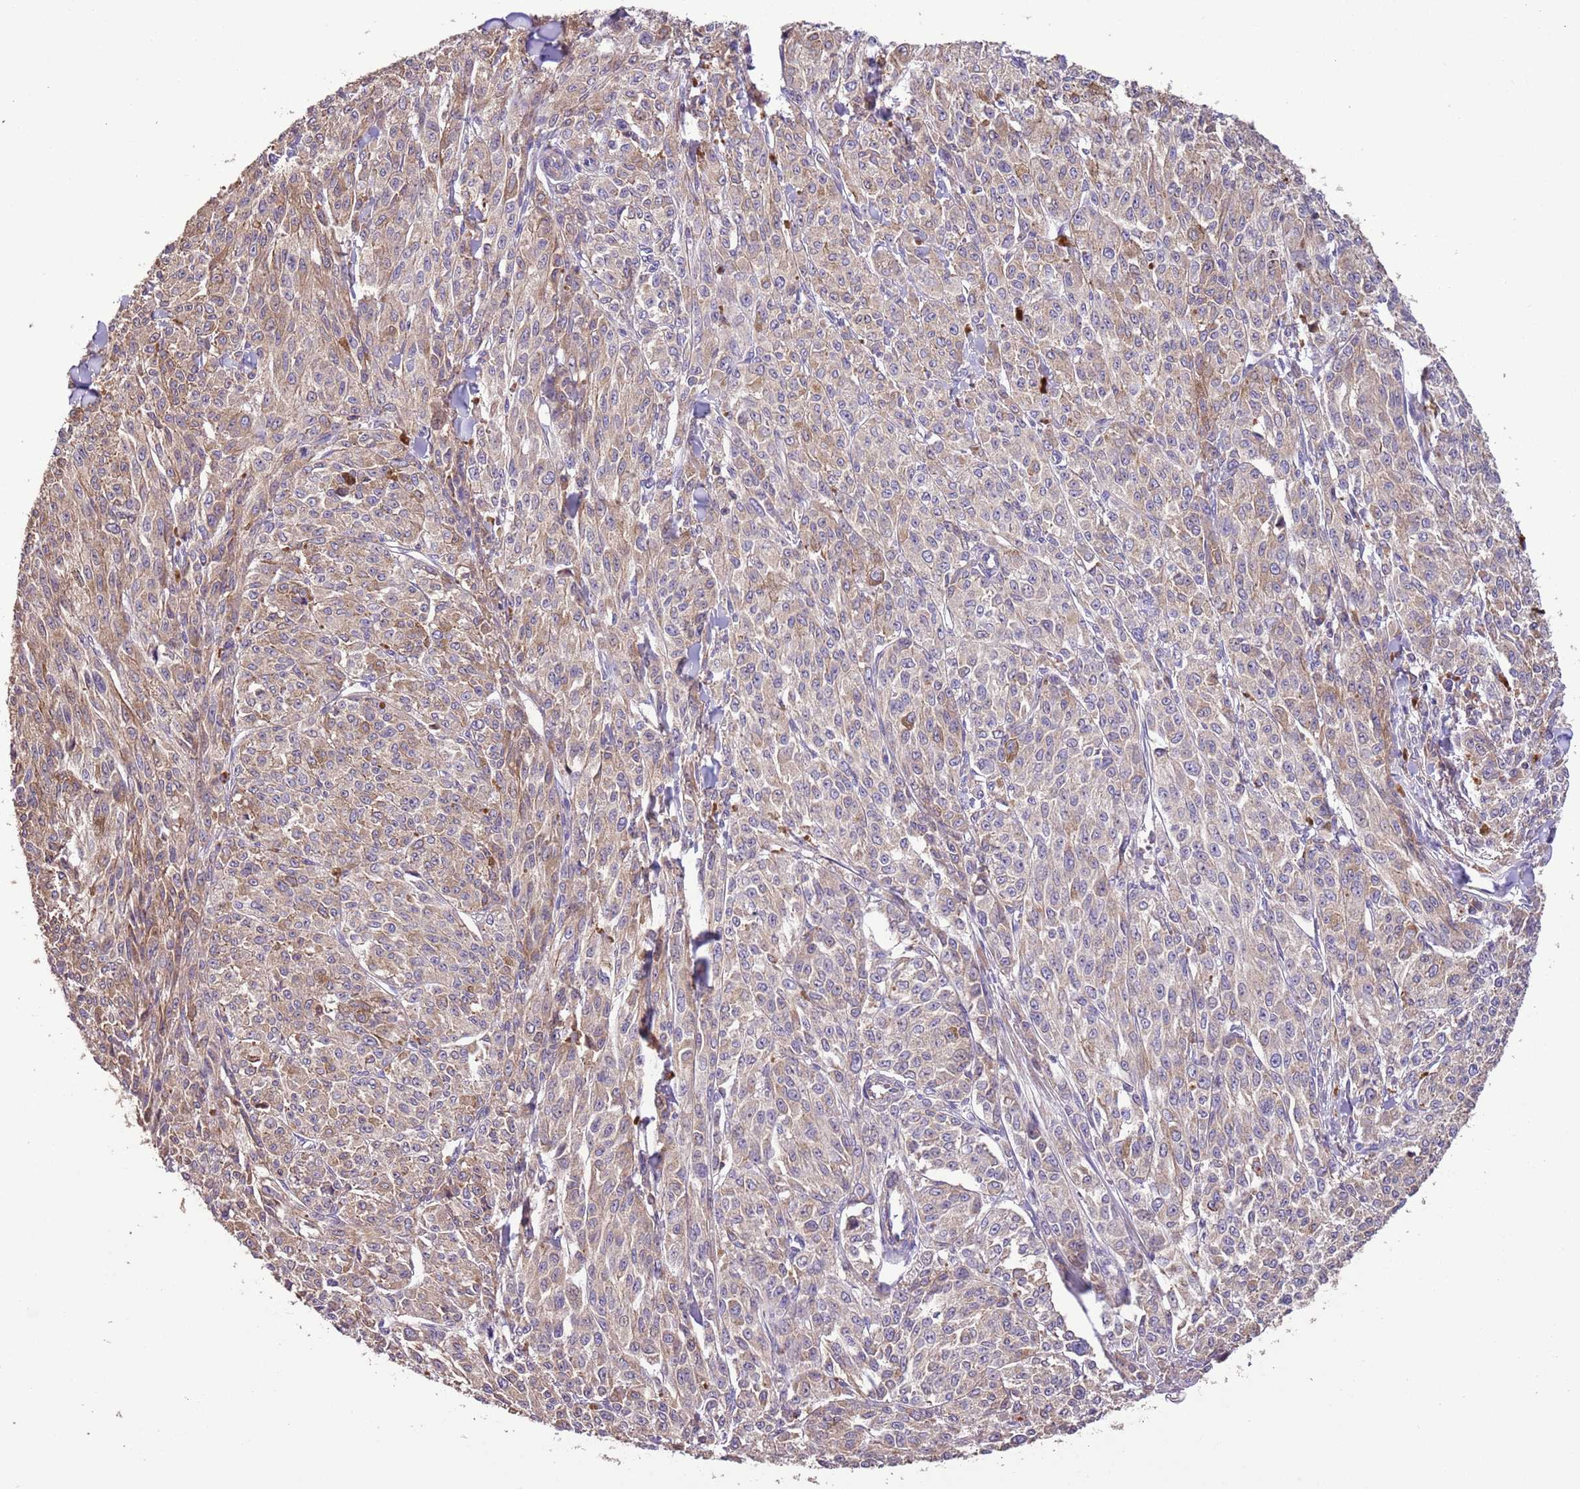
{"staining": {"intensity": "weak", "quantity": "<25%", "location": "cytoplasmic/membranous"}, "tissue": "melanoma", "cell_type": "Tumor cells", "image_type": "cancer", "snomed": [{"axis": "morphology", "description": "Malignant melanoma, NOS"}, {"axis": "topography", "description": "Skin"}], "caption": "Immunohistochemistry (IHC) of malignant melanoma displays no expression in tumor cells.", "gene": "FAM89B", "patient": {"sex": "female", "age": 52}}